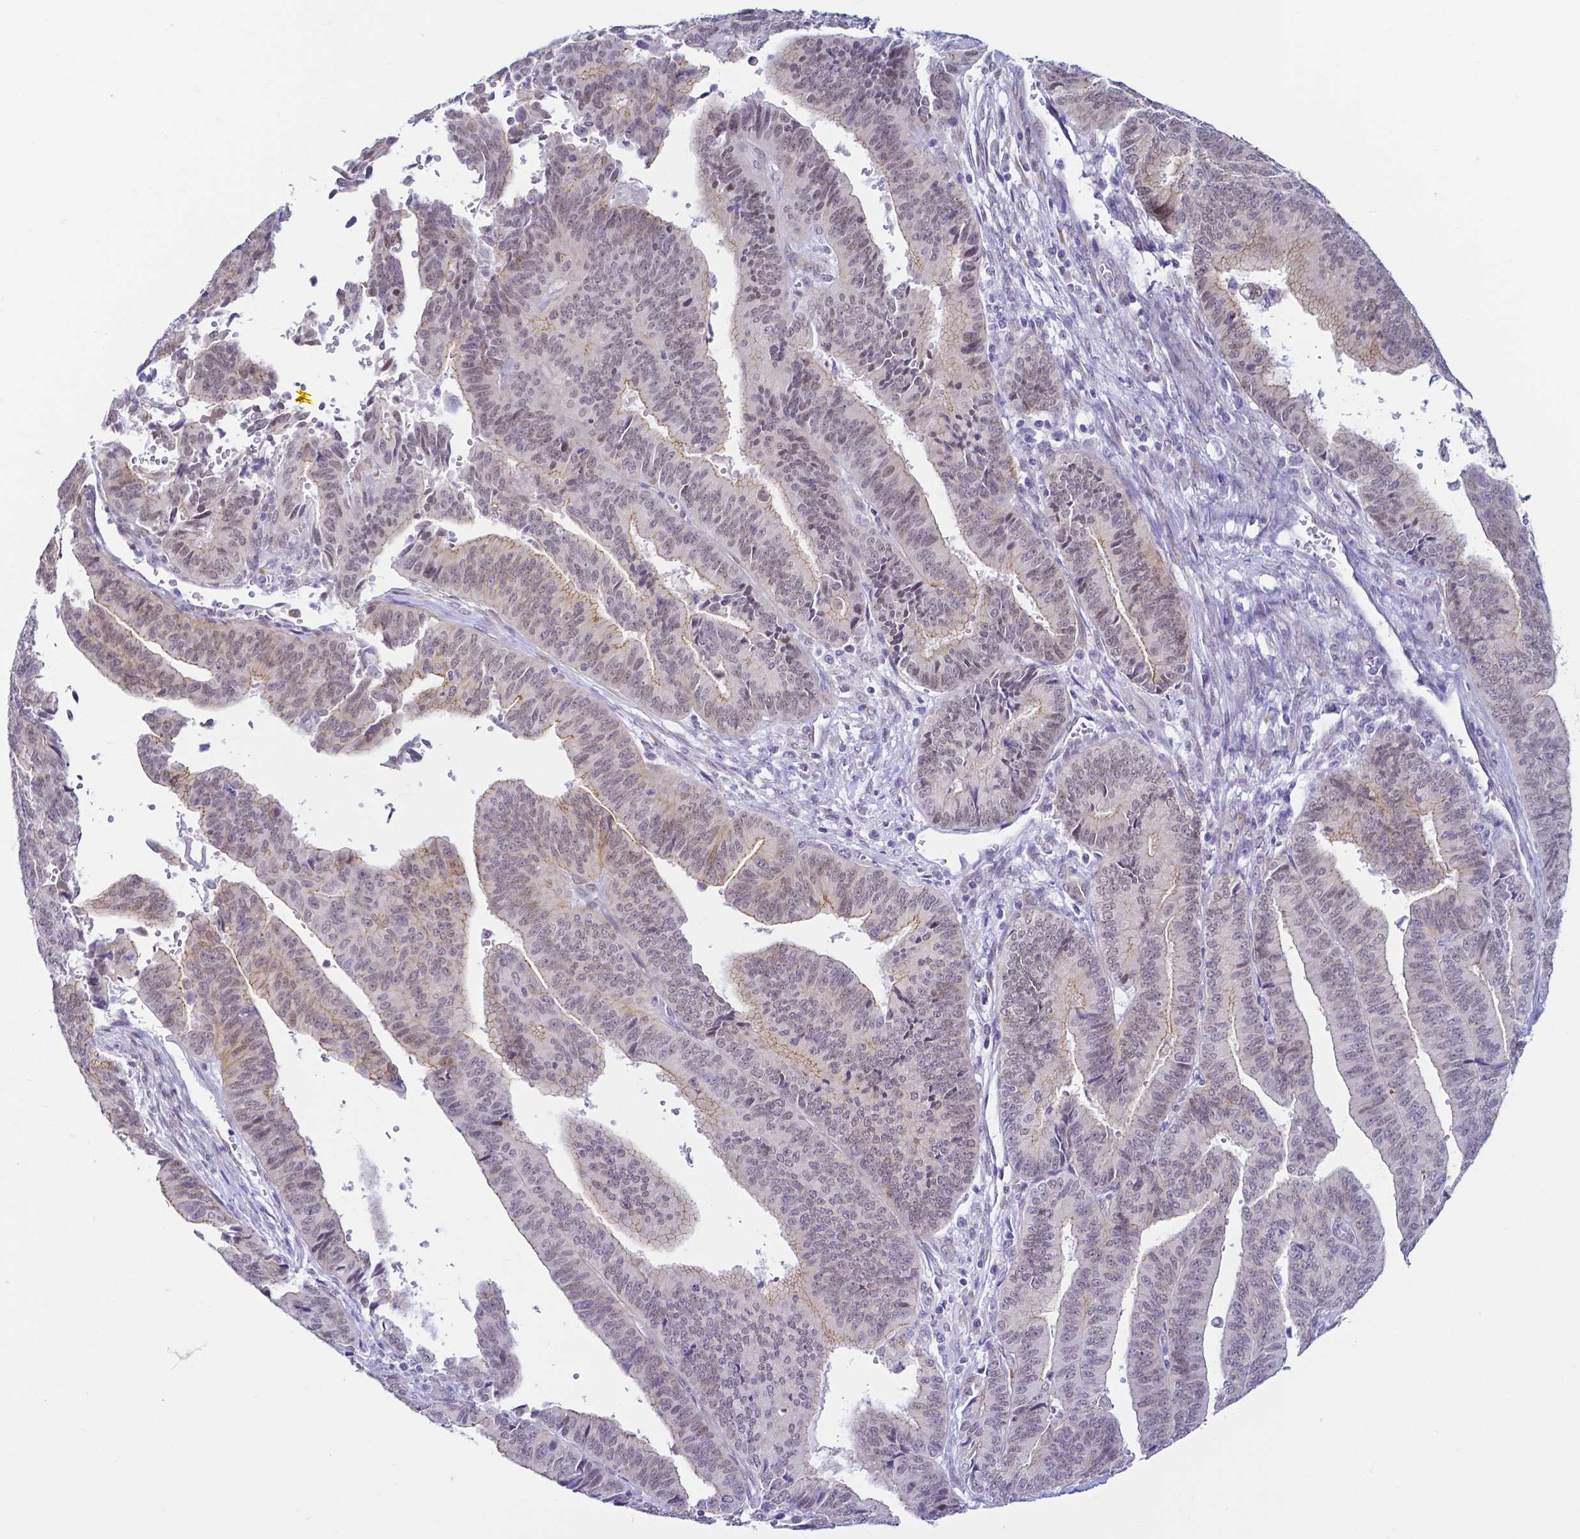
{"staining": {"intensity": "moderate", "quantity": "<25%", "location": "cytoplasmic/membranous"}, "tissue": "endometrial cancer", "cell_type": "Tumor cells", "image_type": "cancer", "snomed": [{"axis": "morphology", "description": "Adenocarcinoma, NOS"}, {"axis": "topography", "description": "Endometrium"}], "caption": "Immunohistochemistry (IHC) of human adenocarcinoma (endometrial) exhibits low levels of moderate cytoplasmic/membranous positivity in about <25% of tumor cells.", "gene": "FAM83G", "patient": {"sex": "female", "age": 65}}